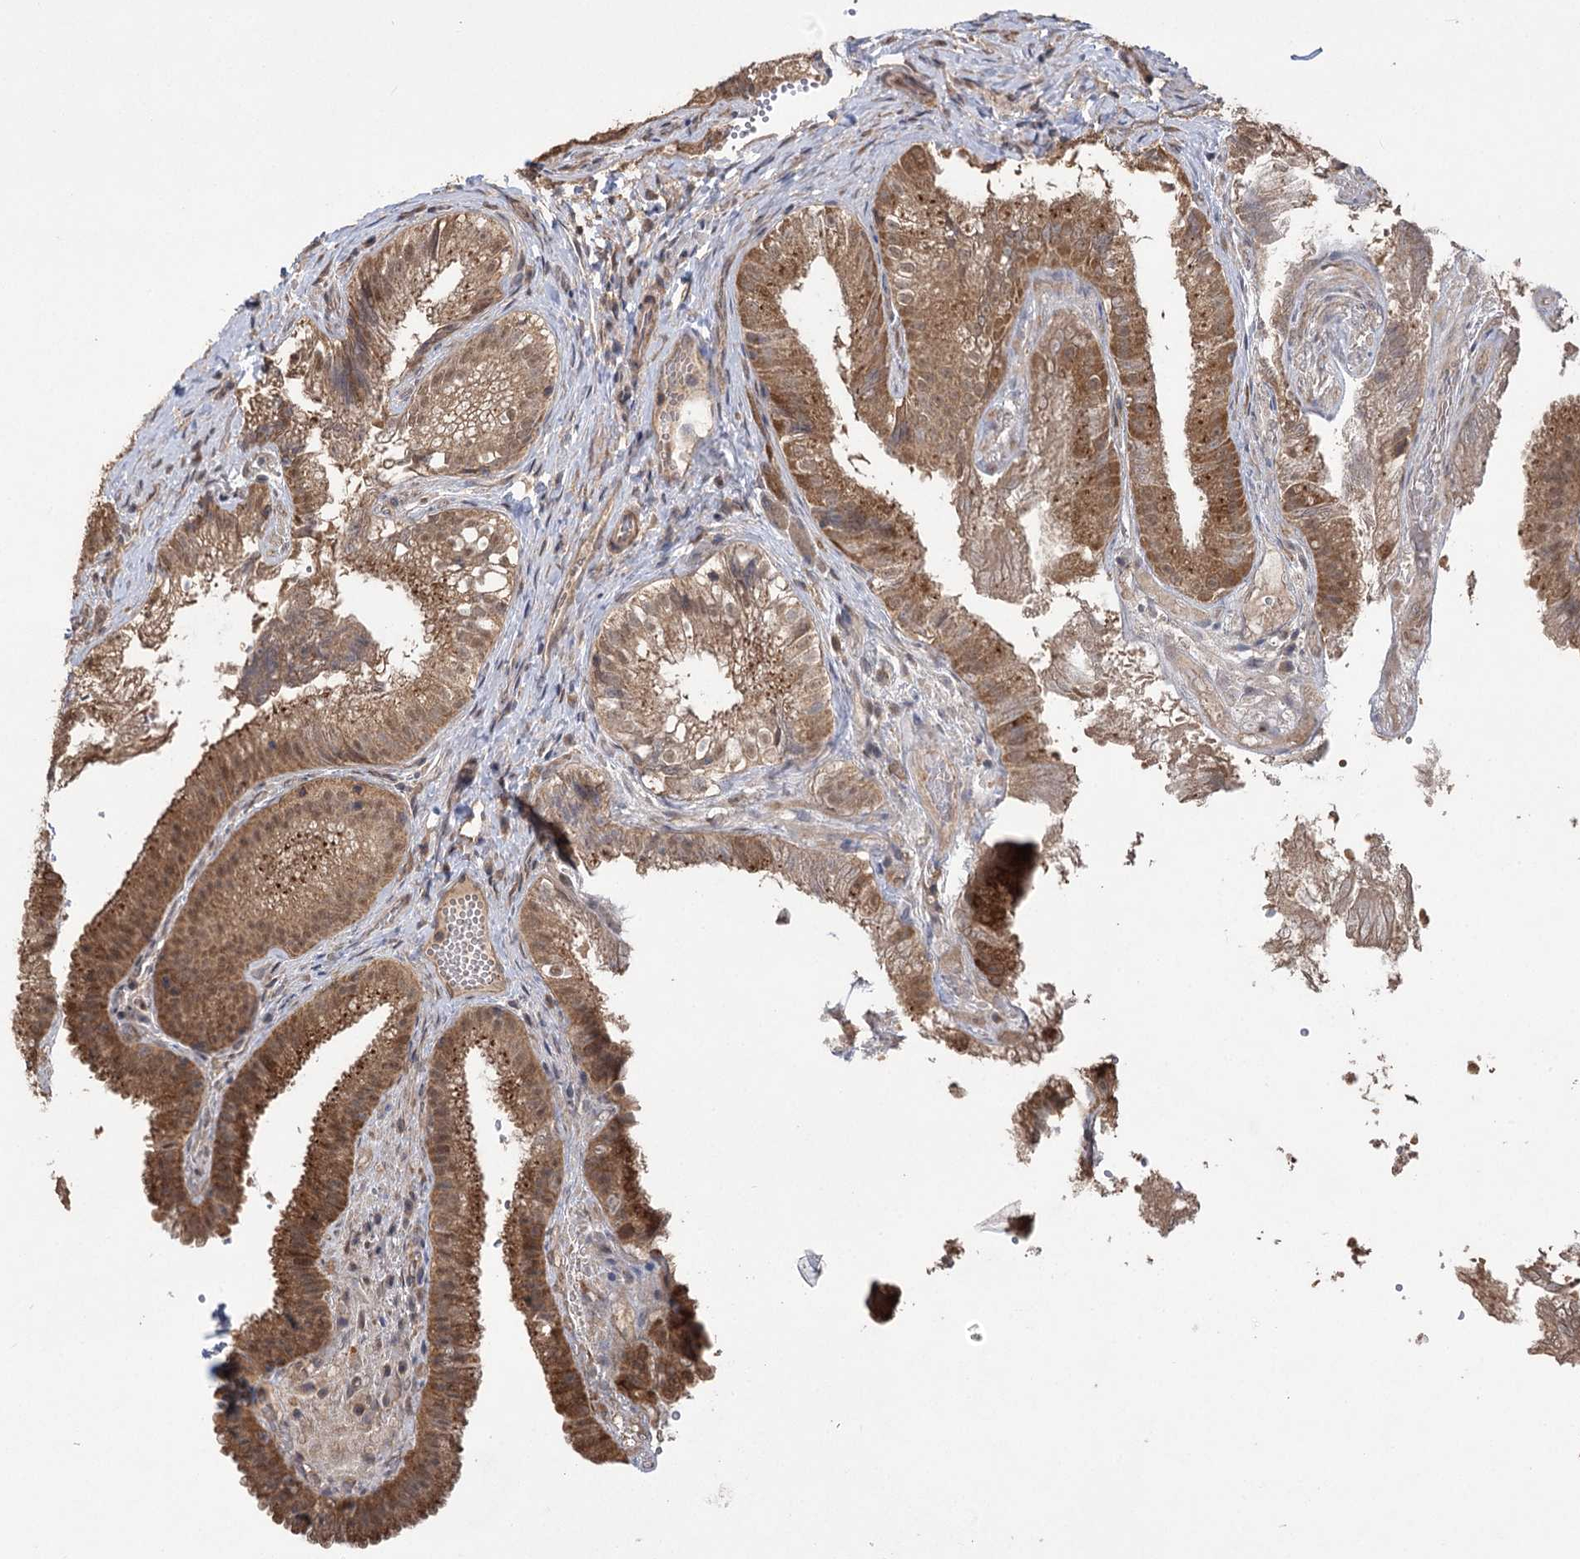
{"staining": {"intensity": "moderate", "quantity": ">75%", "location": "cytoplasmic/membranous,nuclear"}, "tissue": "gallbladder", "cell_type": "Glandular cells", "image_type": "normal", "snomed": [{"axis": "morphology", "description": "Normal tissue, NOS"}, {"axis": "topography", "description": "Gallbladder"}], "caption": "A brown stain highlights moderate cytoplasmic/membranous,nuclear positivity of a protein in glandular cells of normal human gallbladder. The protein is stained brown, and the nuclei are stained in blue (DAB IHC with brightfield microscopy, high magnification).", "gene": "TENM2", "patient": {"sex": "female", "age": 30}}